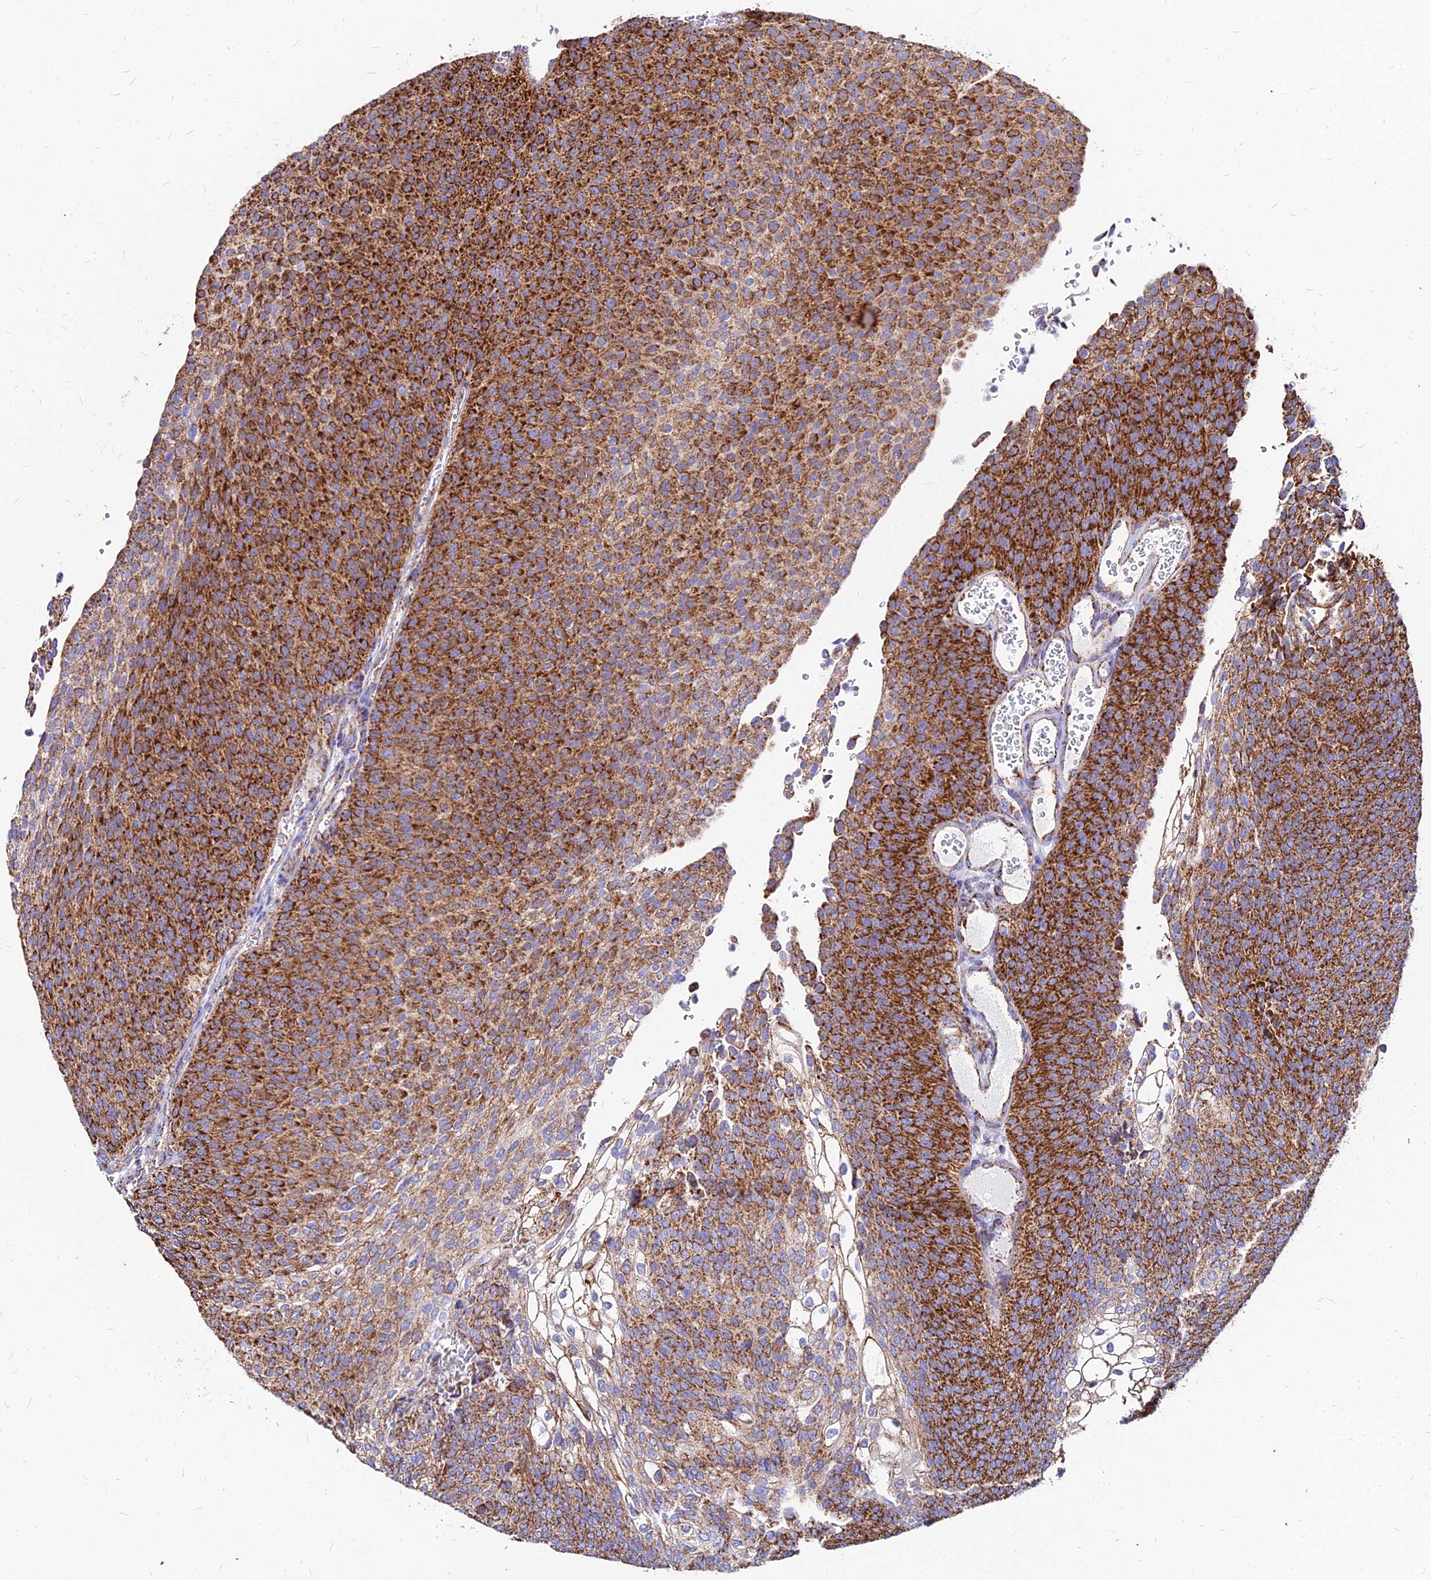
{"staining": {"intensity": "strong", "quantity": ">75%", "location": "cytoplasmic/membranous"}, "tissue": "urothelial cancer", "cell_type": "Tumor cells", "image_type": "cancer", "snomed": [{"axis": "morphology", "description": "Urothelial carcinoma, High grade"}, {"axis": "topography", "description": "Urinary bladder"}], "caption": "Human urothelial carcinoma (high-grade) stained with a protein marker demonstrates strong staining in tumor cells.", "gene": "DLD", "patient": {"sex": "female", "age": 79}}